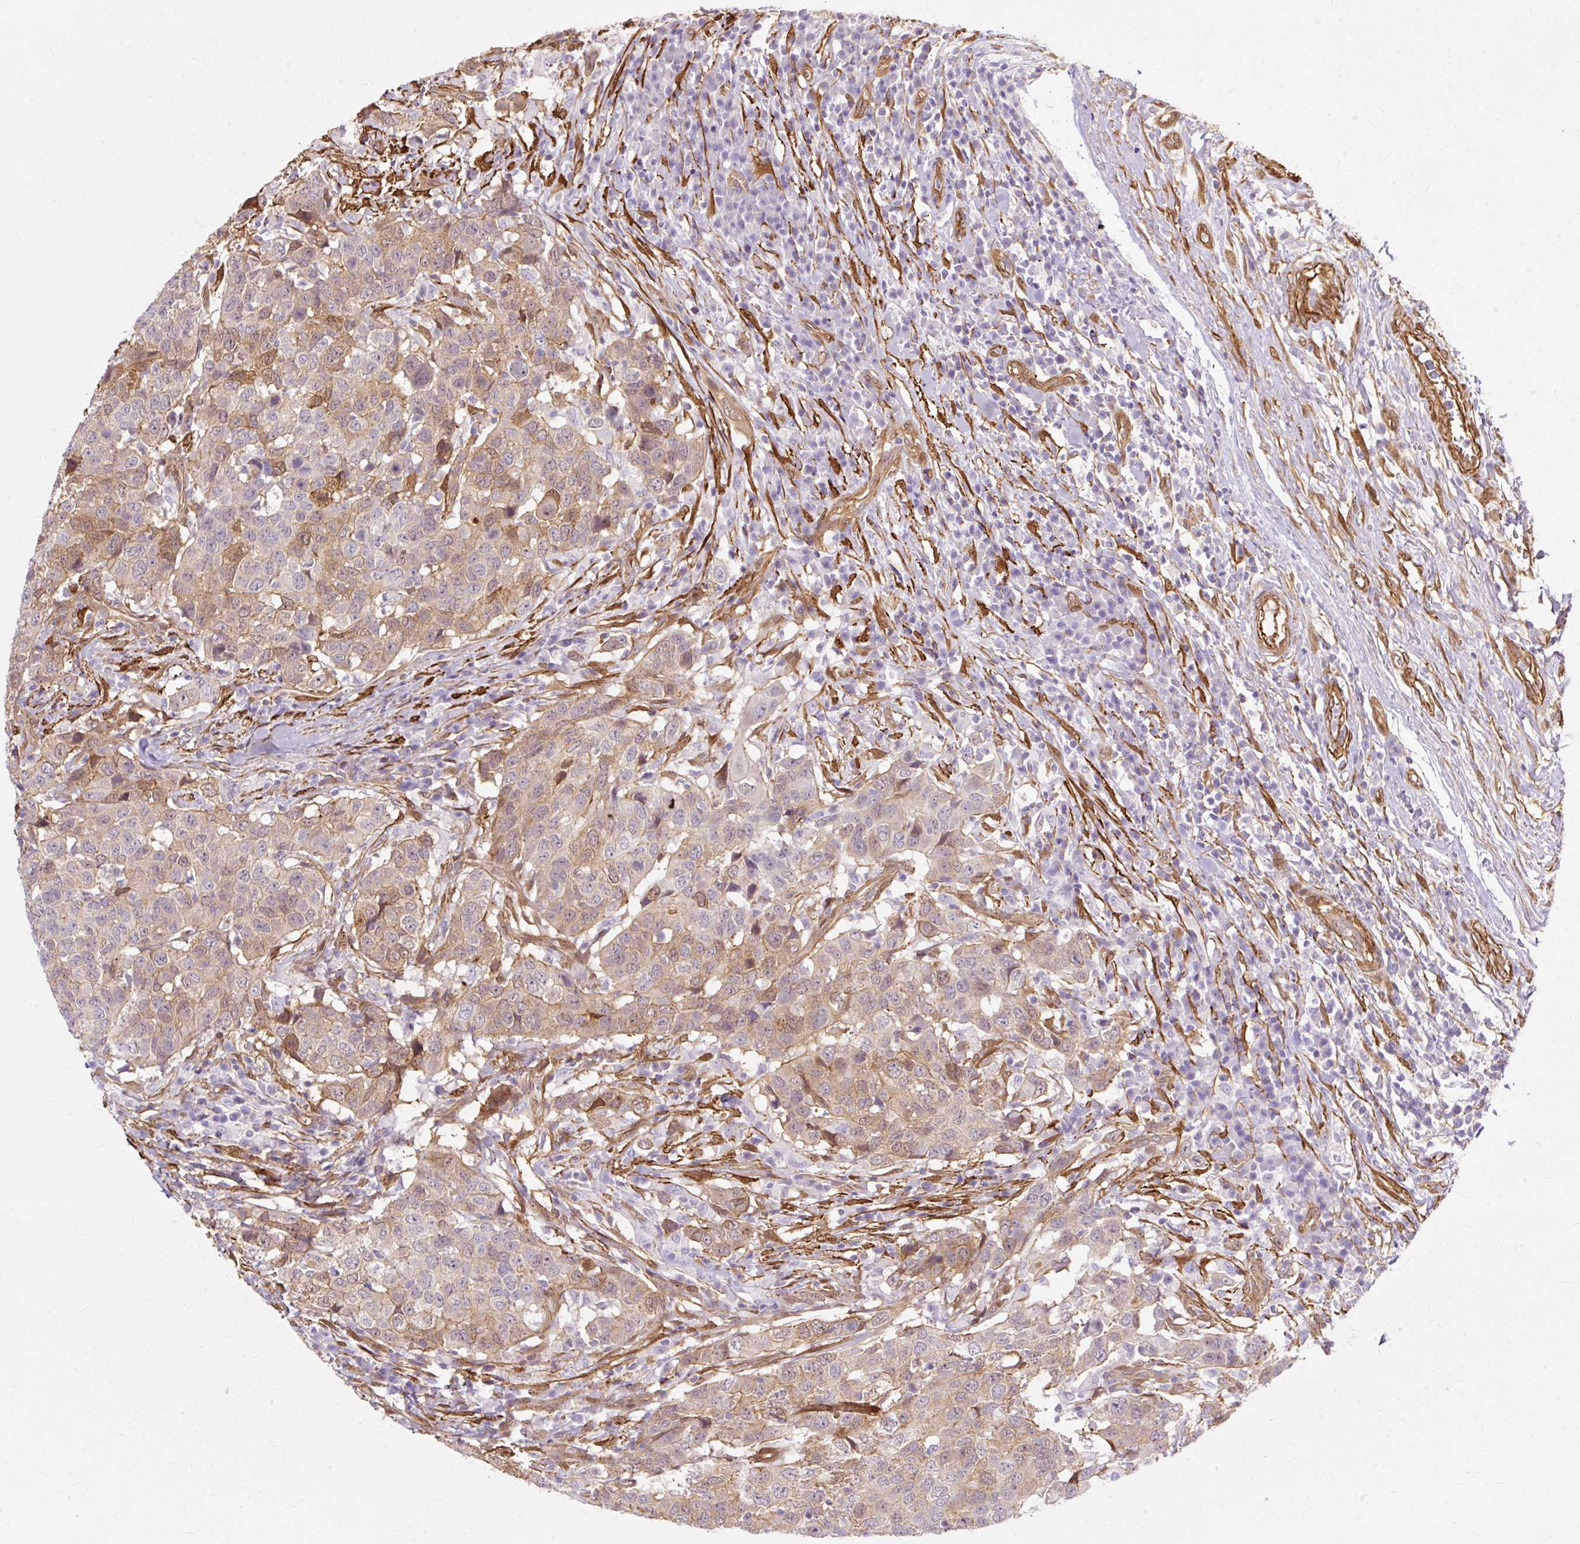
{"staining": {"intensity": "weak", "quantity": "<25%", "location": "cytoplasmic/membranous"}, "tissue": "head and neck cancer", "cell_type": "Tumor cells", "image_type": "cancer", "snomed": [{"axis": "morphology", "description": "Normal tissue, NOS"}, {"axis": "morphology", "description": "Squamous cell carcinoma, NOS"}, {"axis": "topography", "description": "Skeletal muscle"}, {"axis": "topography", "description": "Vascular tissue"}, {"axis": "topography", "description": "Peripheral nerve tissue"}, {"axis": "topography", "description": "Head-Neck"}], "caption": "An immunohistochemistry (IHC) image of squamous cell carcinoma (head and neck) is shown. There is no staining in tumor cells of squamous cell carcinoma (head and neck).", "gene": "CNN3", "patient": {"sex": "male", "age": 66}}